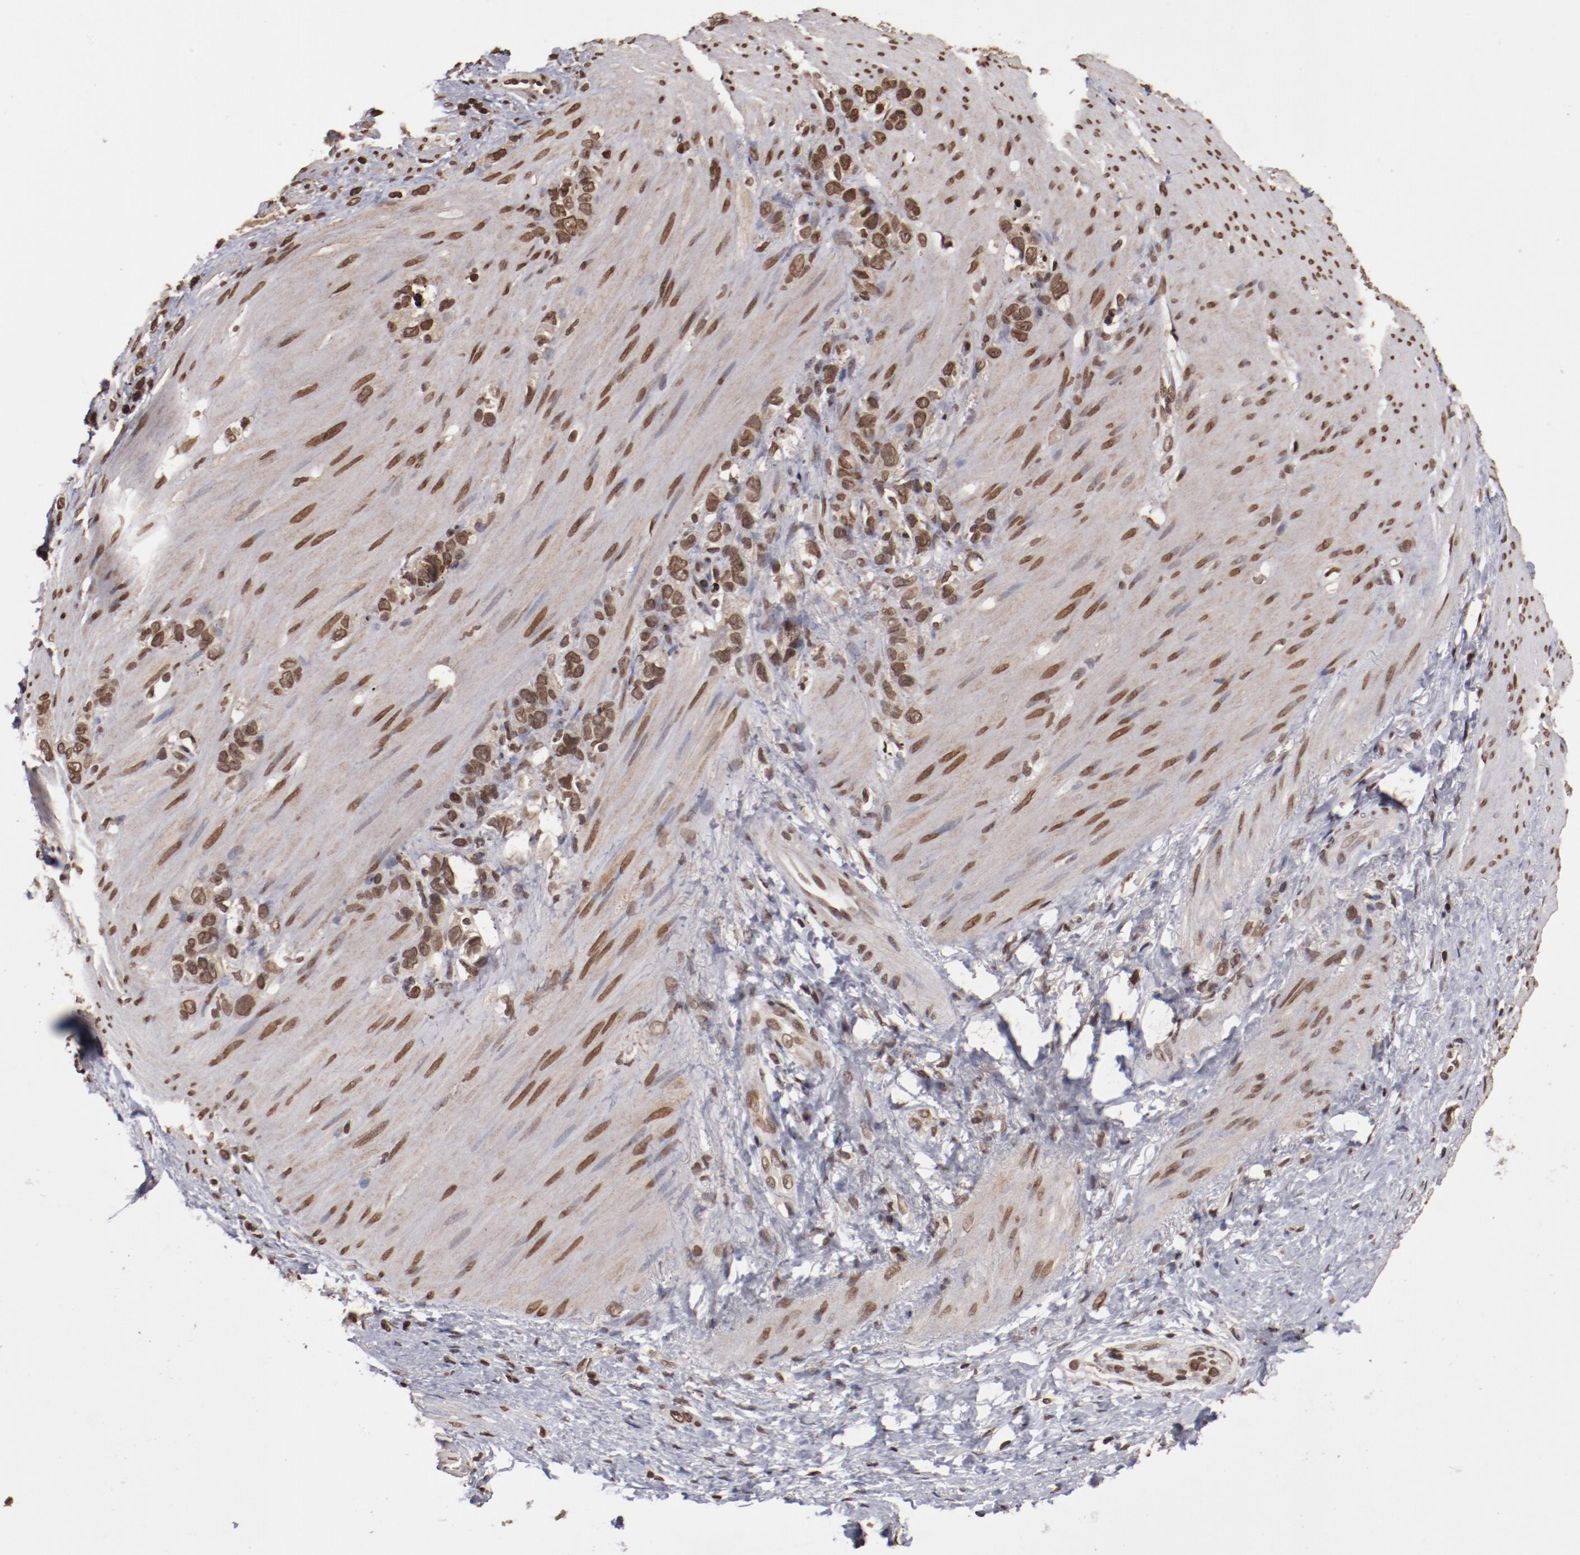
{"staining": {"intensity": "moderate", "quantity": ">75%", "location": "nuclear"}, "tissue": "stomach cancer", "cell_type": "Tumor cells", "image_type": "cancer", "snomed": [{"axis": "morphology", "description": "Normal tissue, NOS"}, {"axis": "morphology", "description": "Adenocarcinoma, NOS"}, {"axis": "morphology", "description": "Adenocarcinoma, High grade"}, {"axis": "topography", "description": "Stomach, upper"}, {"axis": "topography", "description": "Stomach"}], "caption": "DAB immunohistochemical staining of stomach cancer (high-grade adenocarcinoma) exhibits moderate nuclear protein positivity in about >75% of tumor cells.", "gene": "AKT1", "patient": {"sex": "female", "age": 65}}